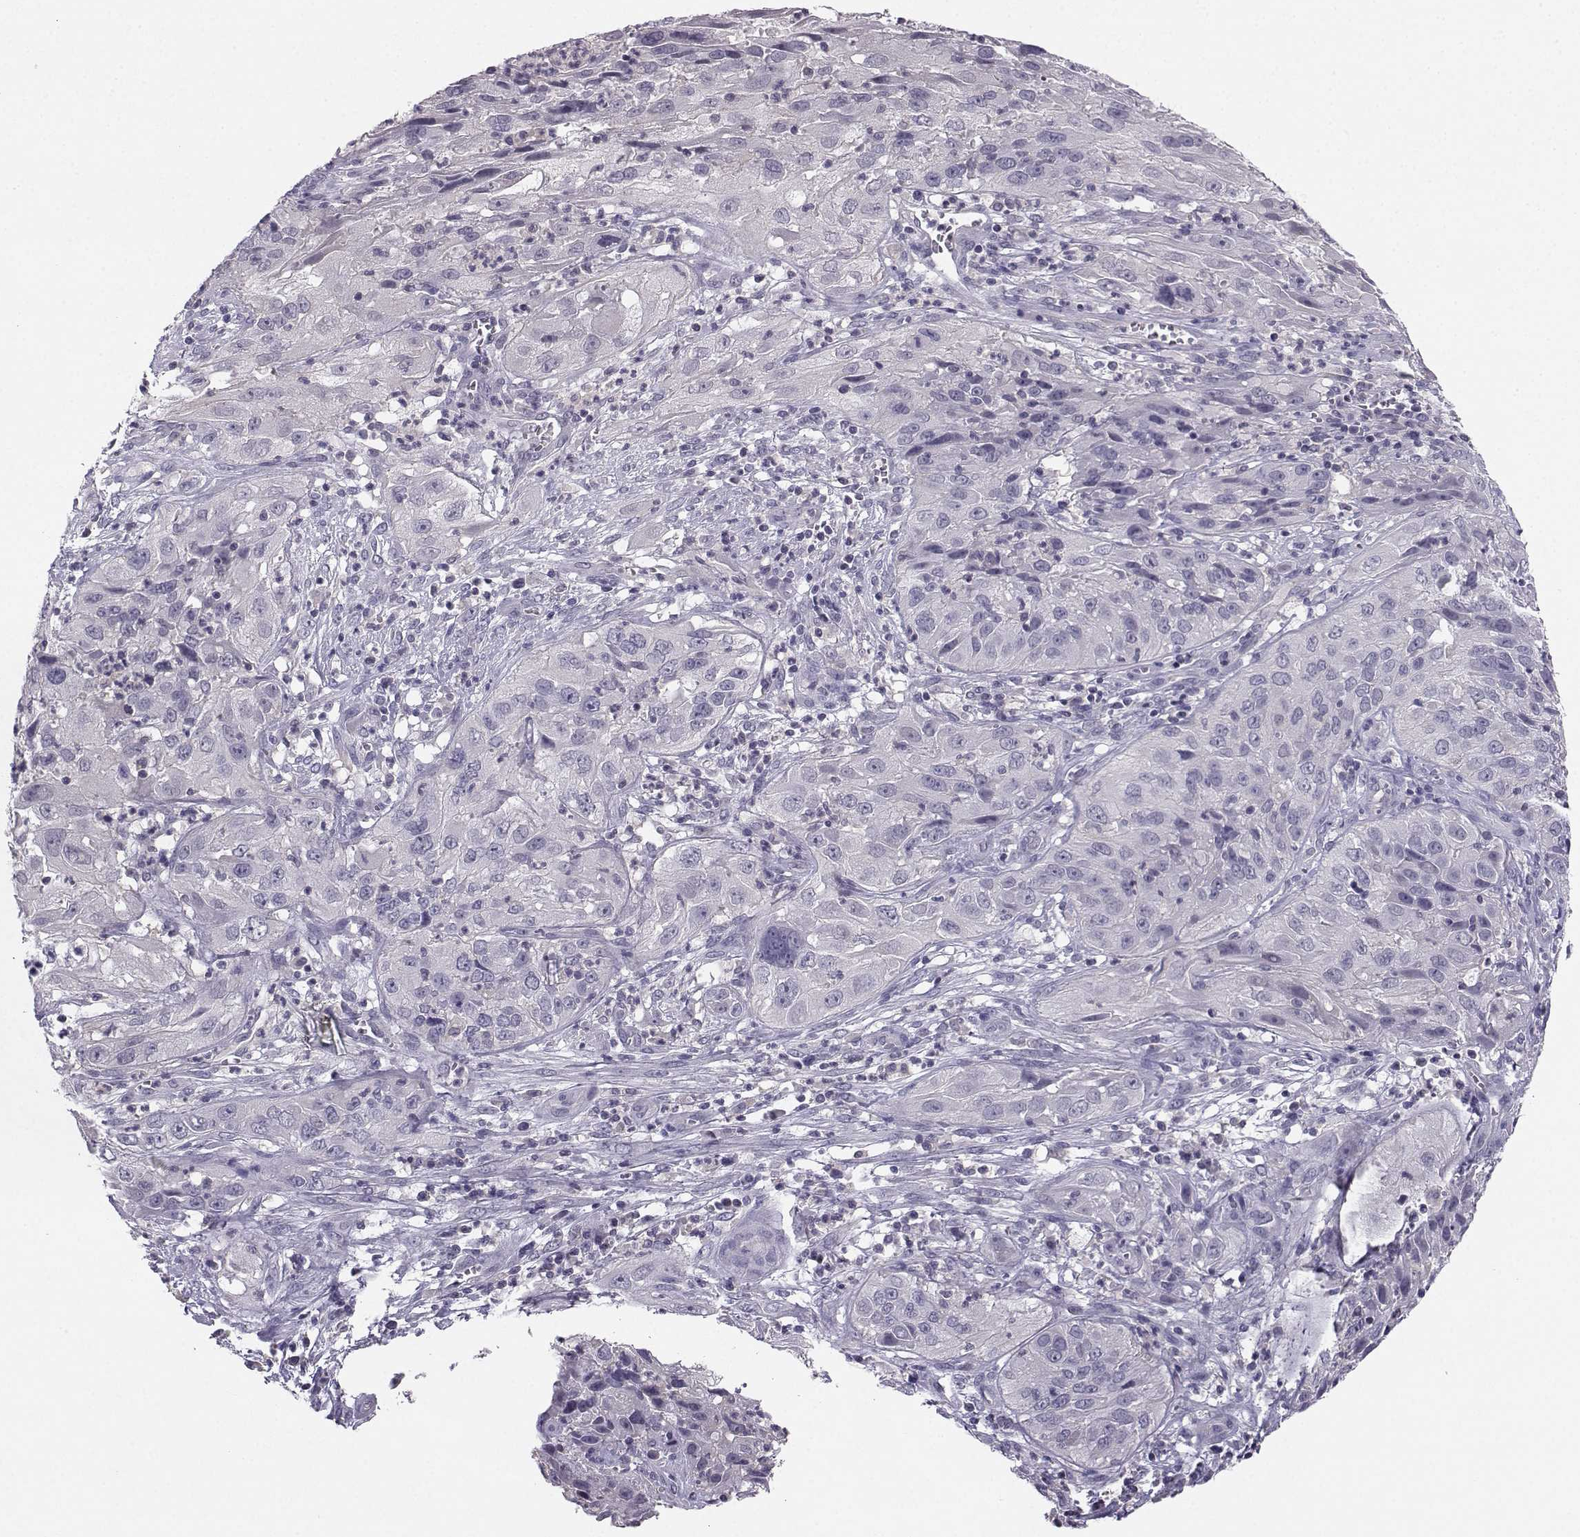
{"staining": {"intensity": "negative", "quantity": "none", "location": "none"}, "tissue": "cervical cancer", "cell_type": "Tumor cells", "image_type": "cancer", "snomed": [{"axis": "morphology", "description": "Squamous cell carcinoma, NOS"}, {"axis": "topography", "description": "Cervix"}], "caption": "DAB immunohistochemical staining of cervical squamous cell carcinoma demonstrates no significant positivity in tumor cells.", "gene": "MROH7", "patient": {"sex": "female", "age": 32}}